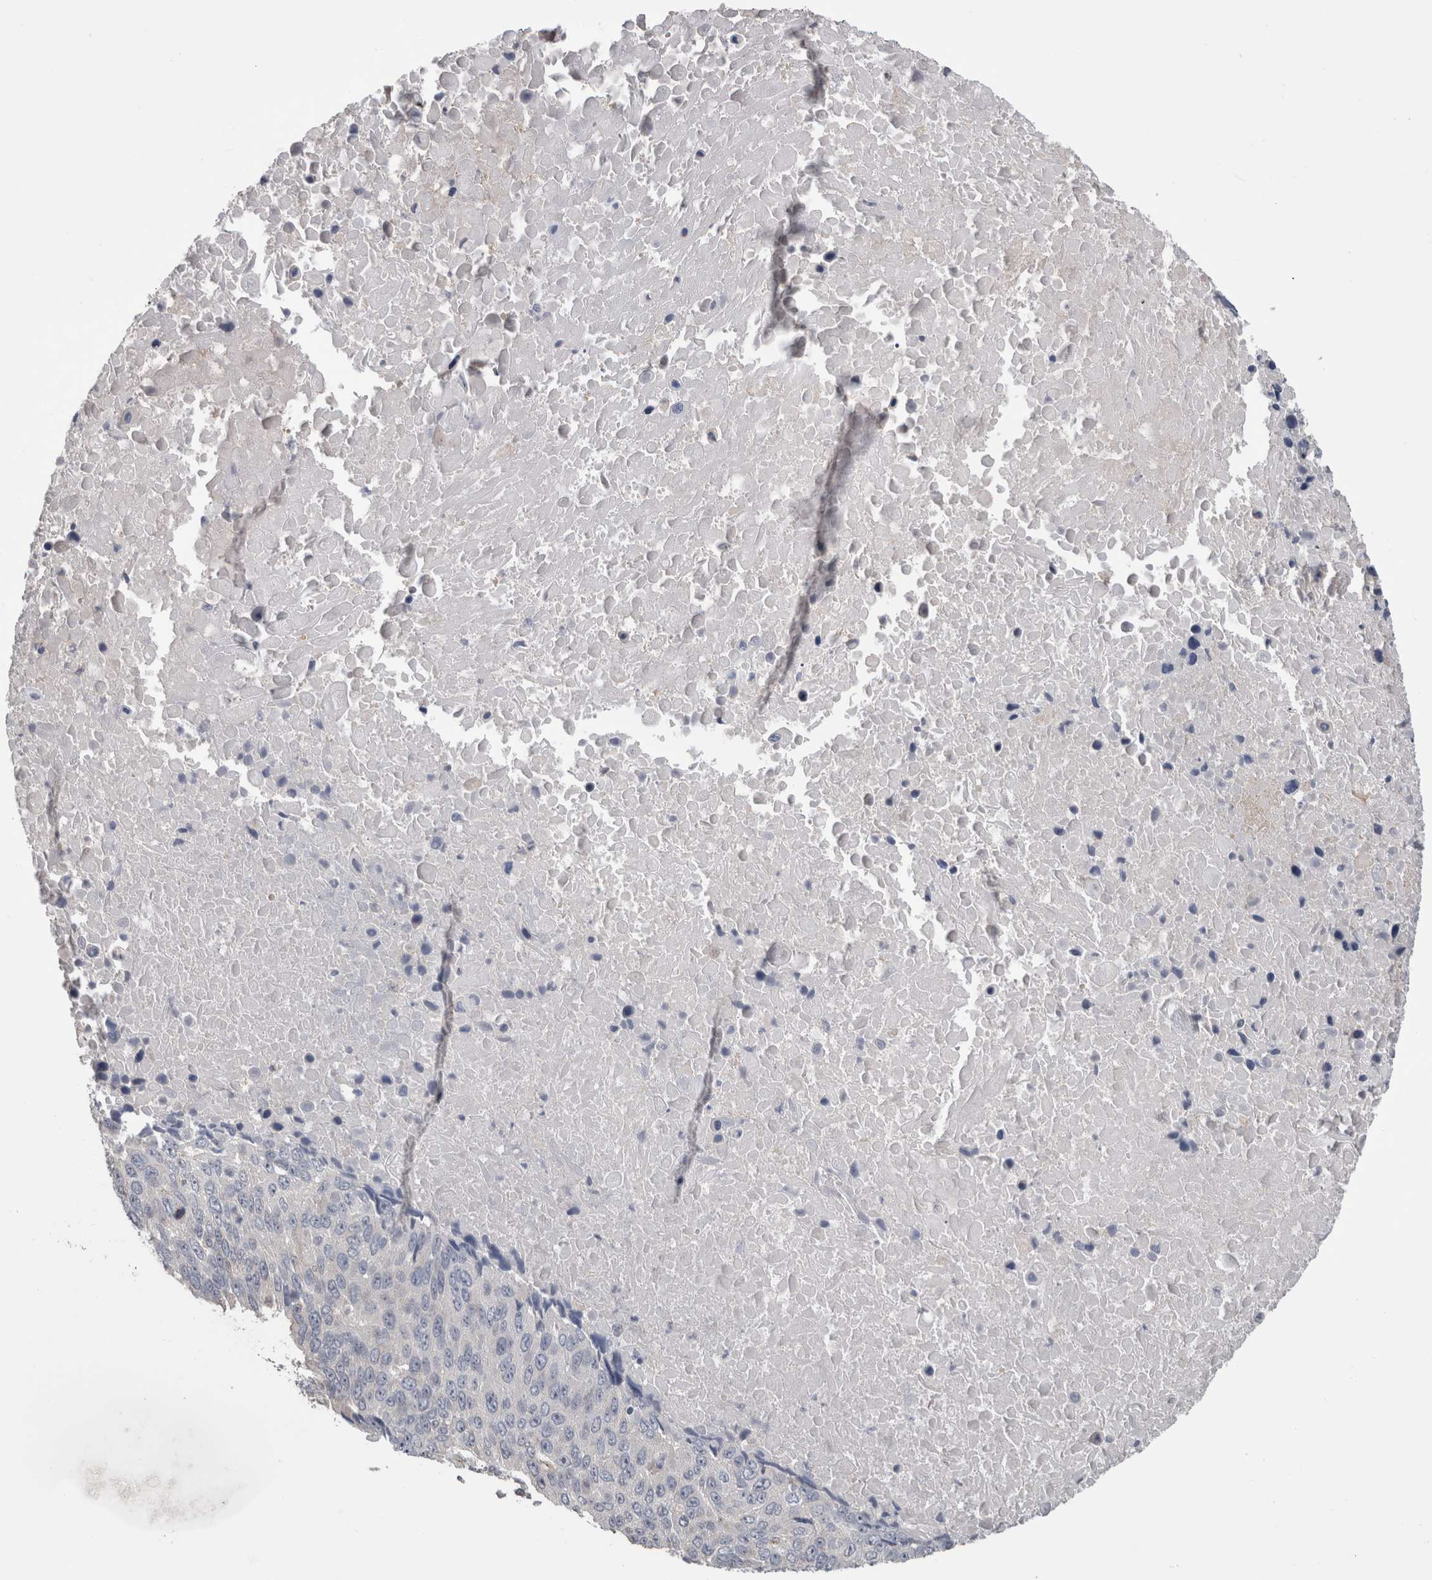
{"staining": {"intensity": "negative", "quantity": "none", "location": "none"}, "tissue": "lung cancer", "cell_type": "Tumor cells", "image_type": "cancer", "snomed": [{"axis": "morphology", "description": "Squamous cell carcinoma, NOS"}, {"axis": "topography", "description": "Lung"}], "caption": "Tumor cells are negative for protein expression in human lung squamous cell carcinoma.", "gene": "DCTN6", "patient": {"sex": "male", "age": 66}}